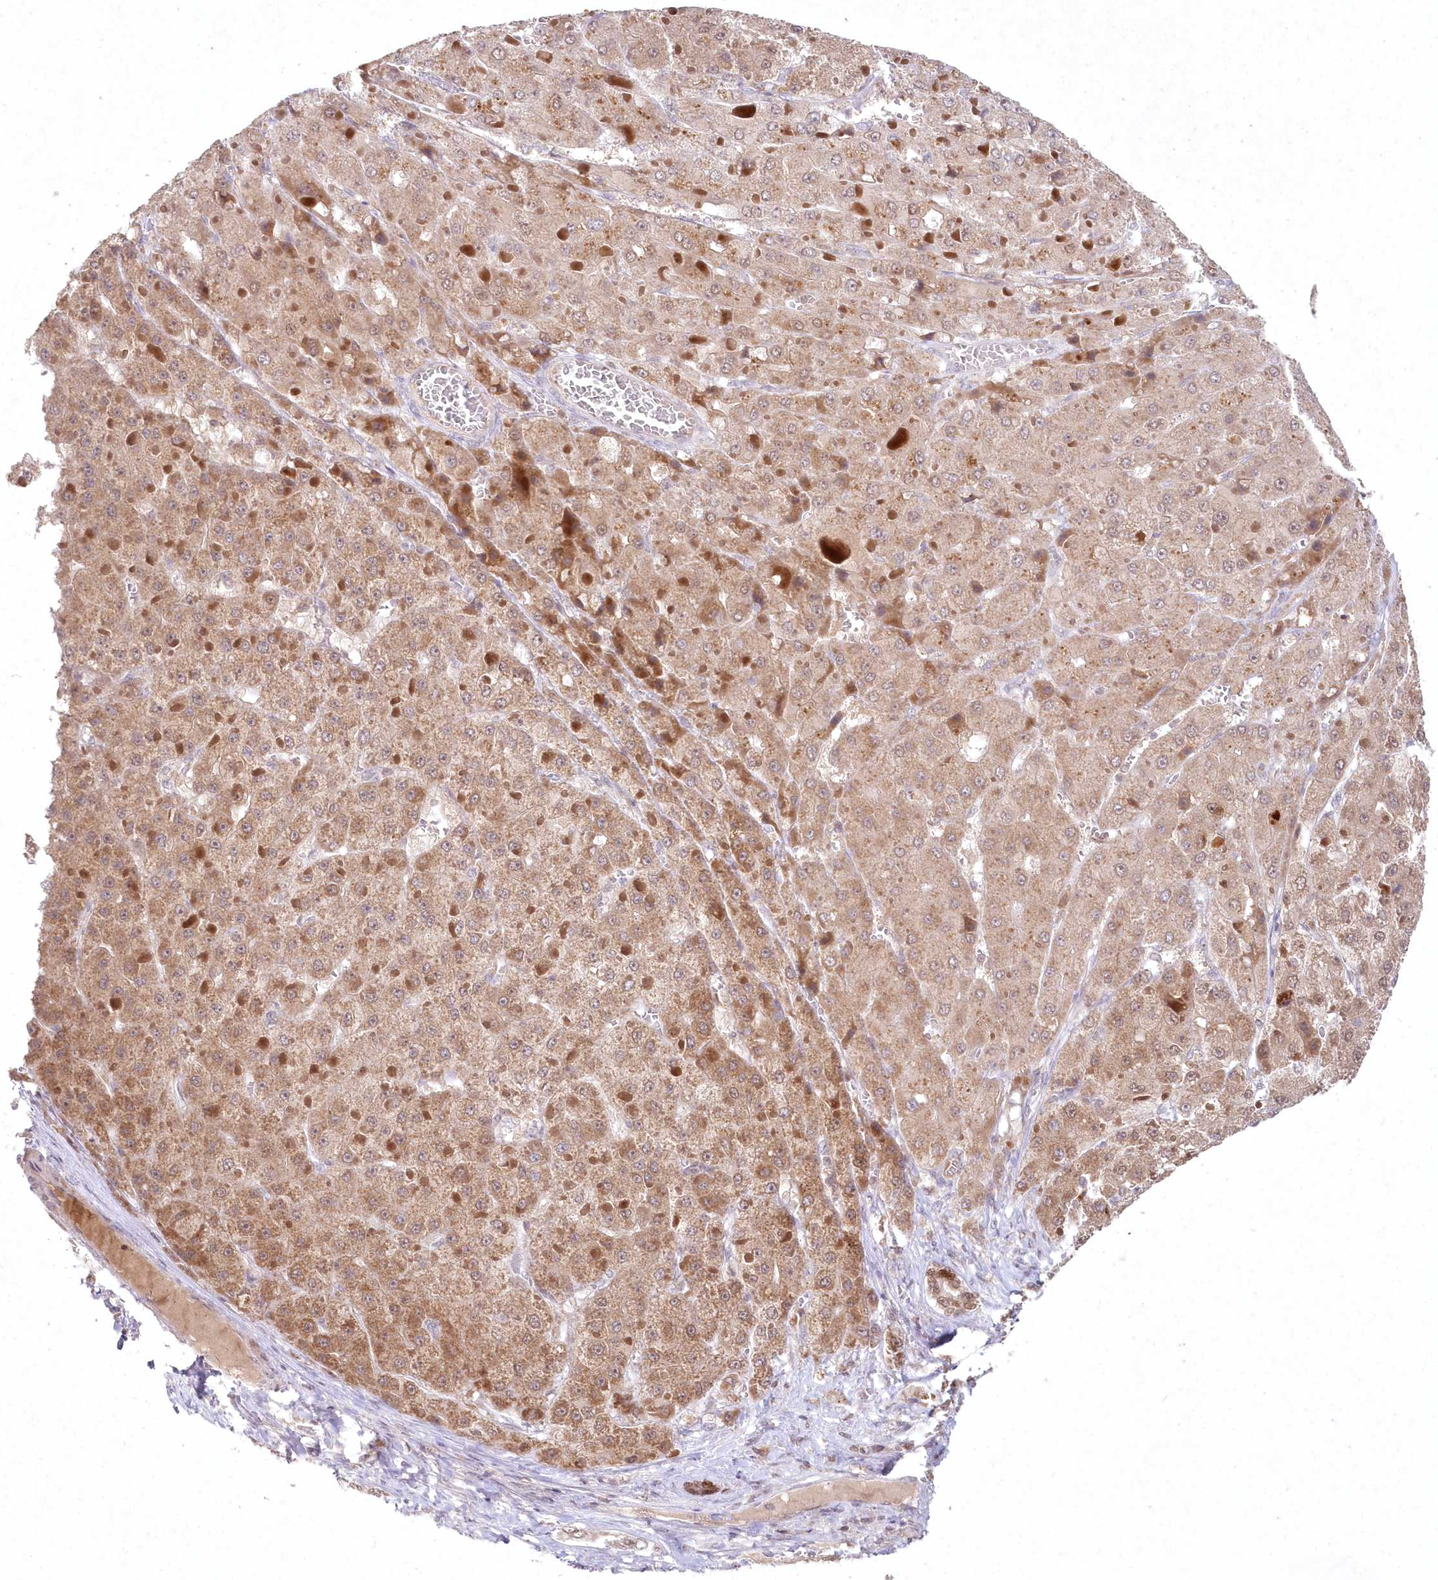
{"staining": {"intensity": "moderate", "quantity": ">75%", "location": "cytoplasmic/membranous"}, "tissue": "liver cancer", "cell_type": "Tumor cells", "image_type": "cancer", "snomed": [{"axis": "morphology", "description": "Carcinoma, Hepatocellular, NOS"}, {"axis": "topography", "description": "Liver"}], "caption": "A medium amount of moderate cytoplasmic/membranous positivity is appreciated in about >75% of tumor cells in liver cancer (hepatocellular carcinoma) tissue. (DAB IHC, brown staining for protein, blue staining for nuclei).", "gene": "ASCC1", "patient": {"sex": "female", "age": 73}}